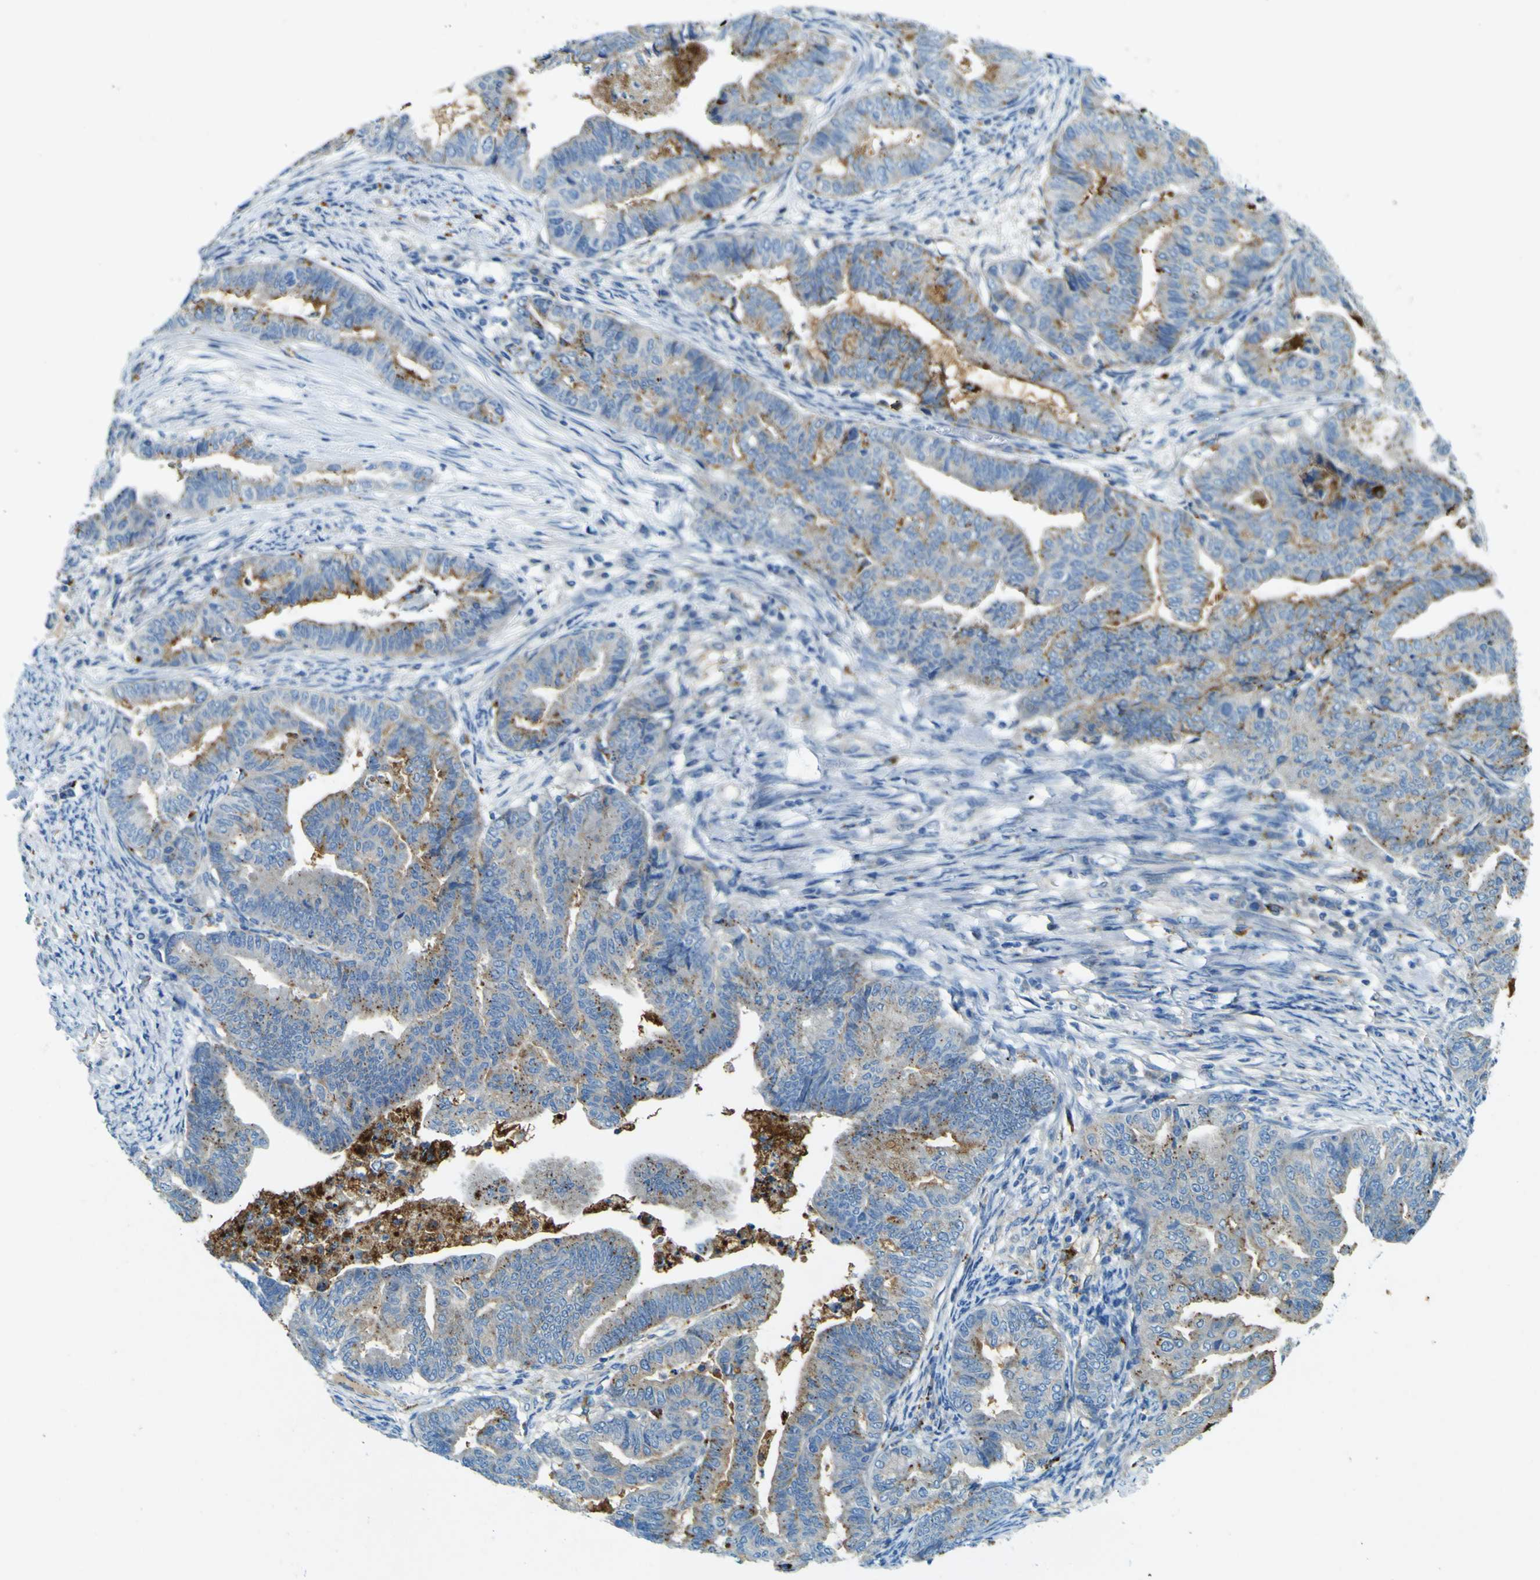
{"staining": {"intensity": "moderate", "quantity": "25%-75%", "location": "cytoplasmic/membranous"}, "tissue": "endometrial cancer", "cell_type": "Tumor cells", "image_type": "cancer", "snomed": [{"axis": "morphology", "description": "Adenocarcinoma, NOS"}, {"axis": "topography", "description": "Endometrium"}], "caption": "This photomicrograph shows immunohistochemistry staining of endometrial adenocarcinoma, with medium moderate cytoplasmic/membranous expression in about 25%-75% of tumor cells.", "gene": "PDE9A", "patient": {"sex": "female", "age": 79}}